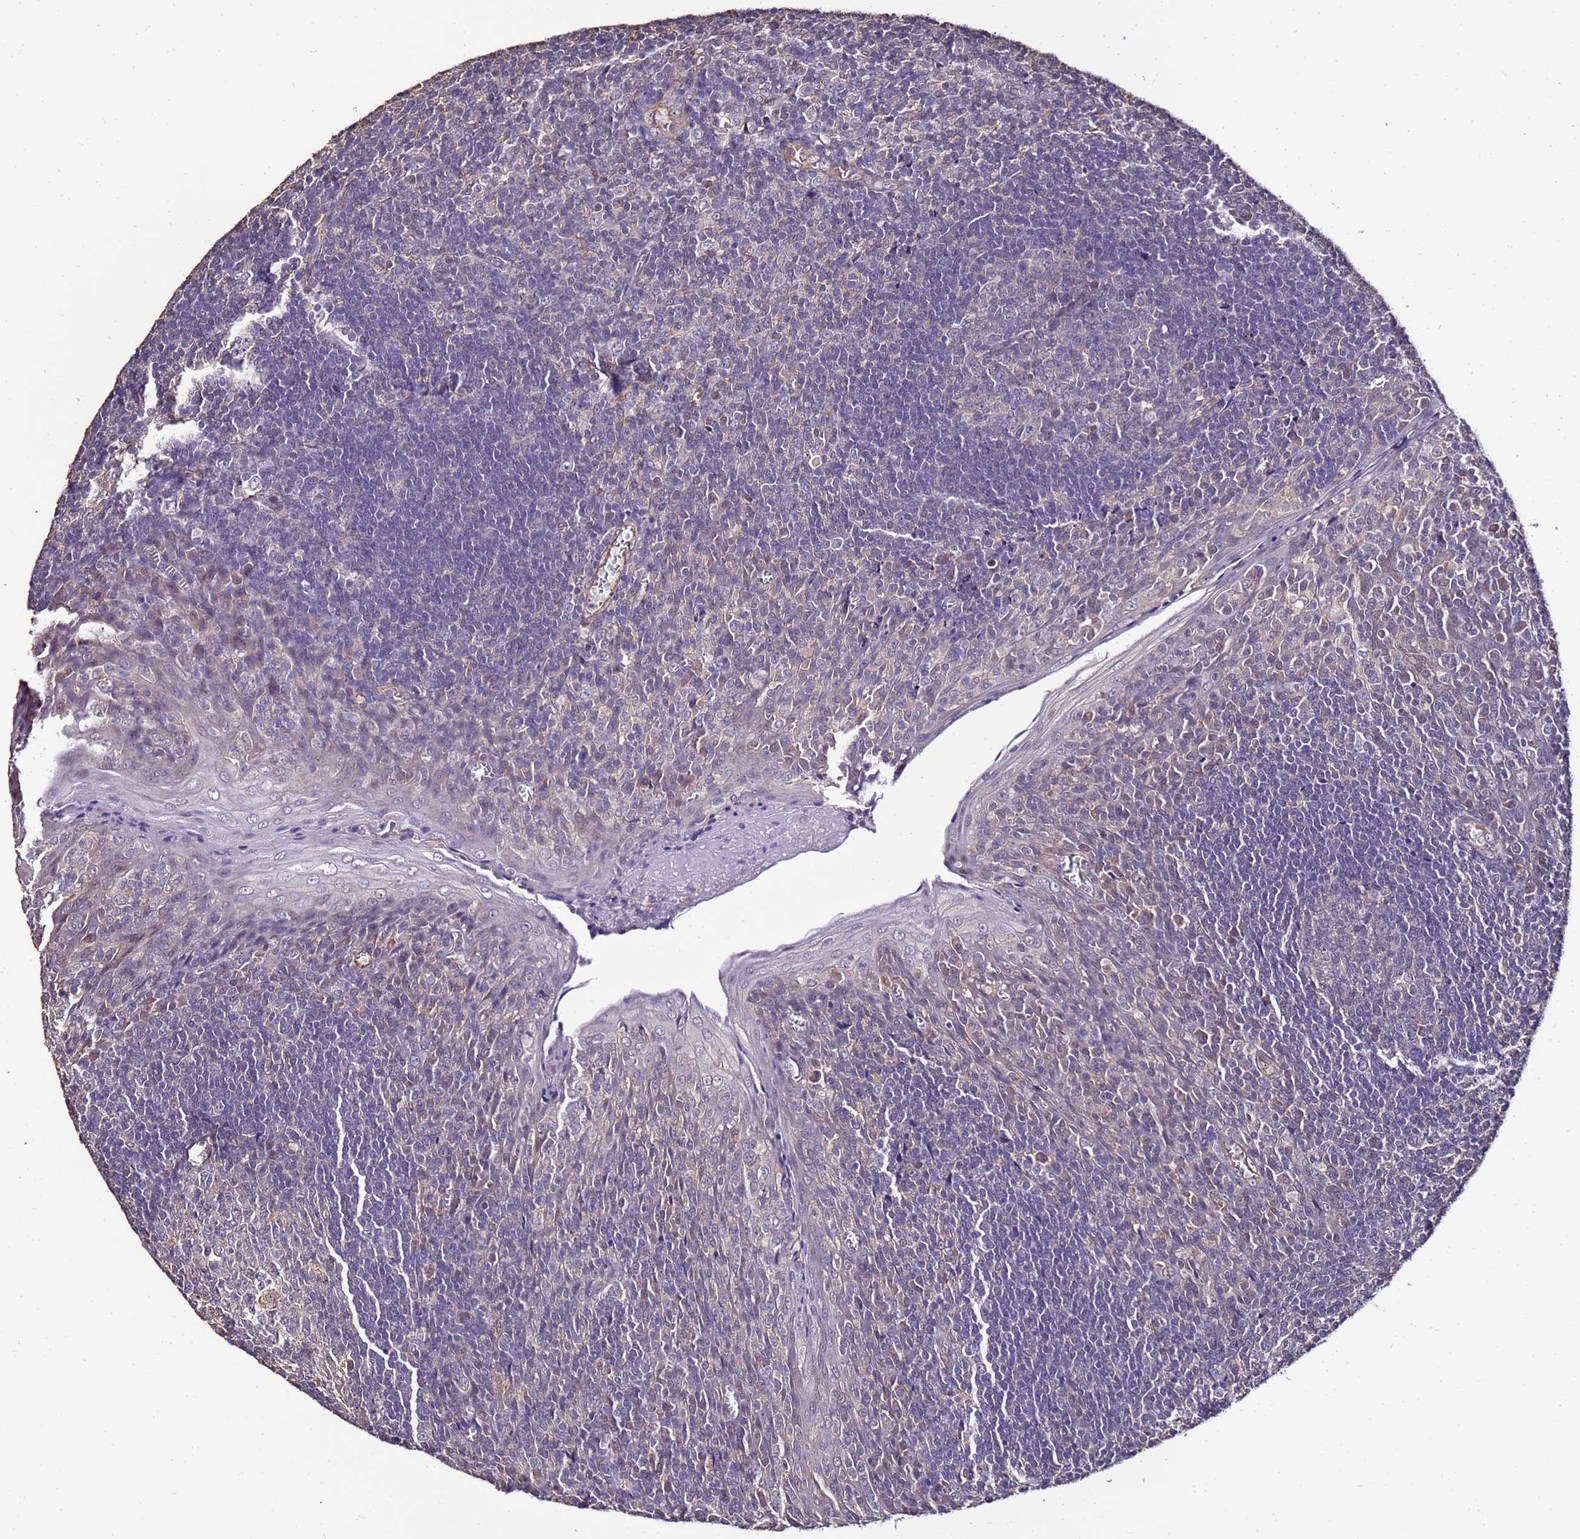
{"staining": {"intensity": "negative", "quantity": "none", "location": "none"}, "tissue": "tonsil", "cell_type": "Germinal center cells", "image_type": "normal", "snomed": [{"axis": "morphology", "description": "Normal tissue, NOS"}, {"axis": "topography", "description": "Tonsil"}], "caption": "The micrograph demonstrates no staining of germinal center cells in normal tonsil.", "gene": "ENOPH1", "patient": {"sex": "male", "age": 27}}